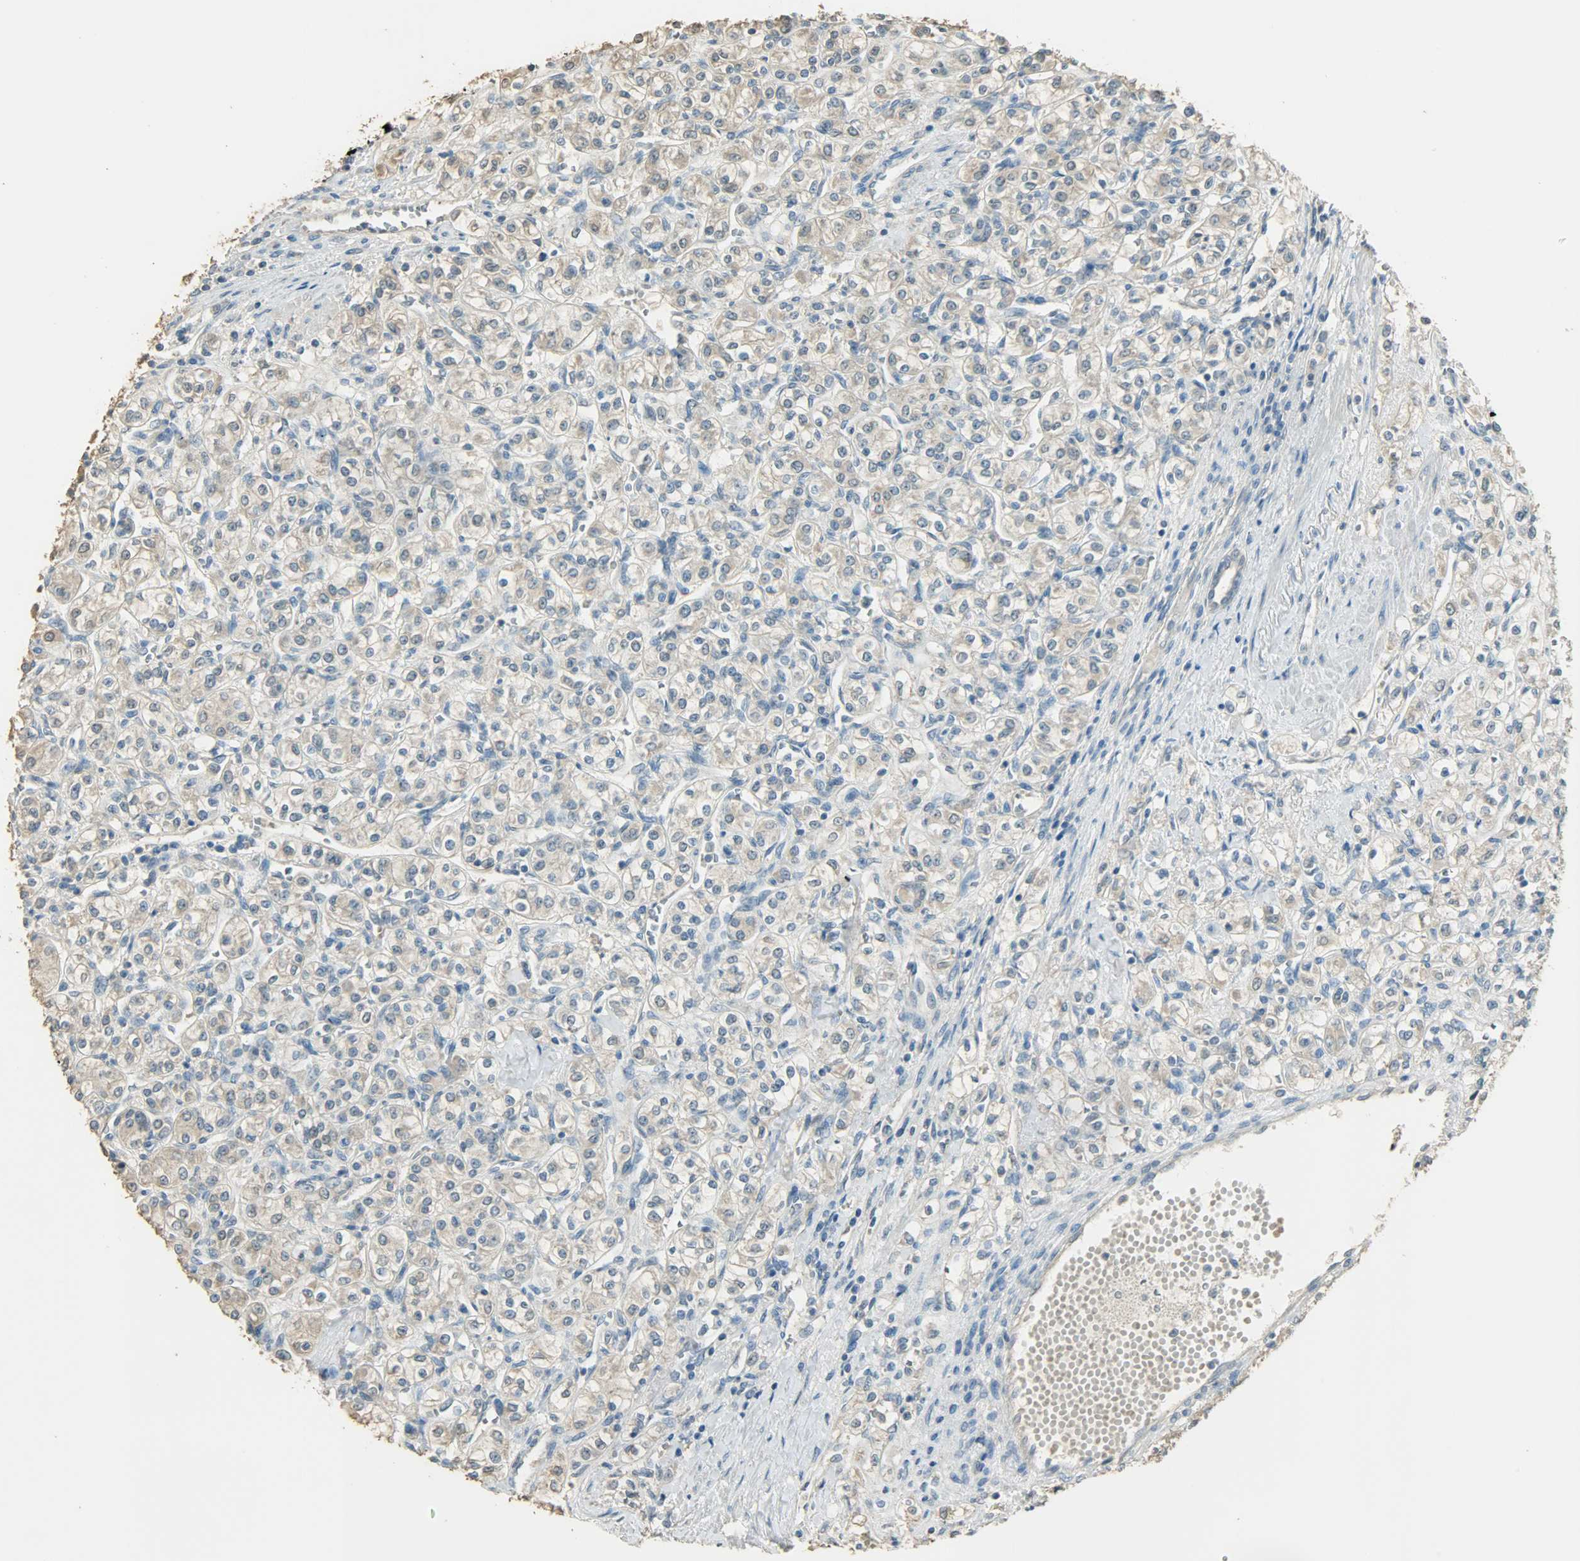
{"staining": {"intensity": "weak", "quantity": "<25%", "location": "cytoplasmic/membranous"}, "tissue": "renal cancer", "cell_type": "Tumor cells", "image_type": "cancer", "snomed": [{"axis": "morphology", "description": "Adenocarcinoma, NOS"}, {"axis": "topography", "description": "Kidney"}], "caption": "The micrograph displays no significant expression in tumor cells of renal cancer (adenocarcinoma).", "gene": "PRMT5", "patient": {"sex": "male", "age": 77}}